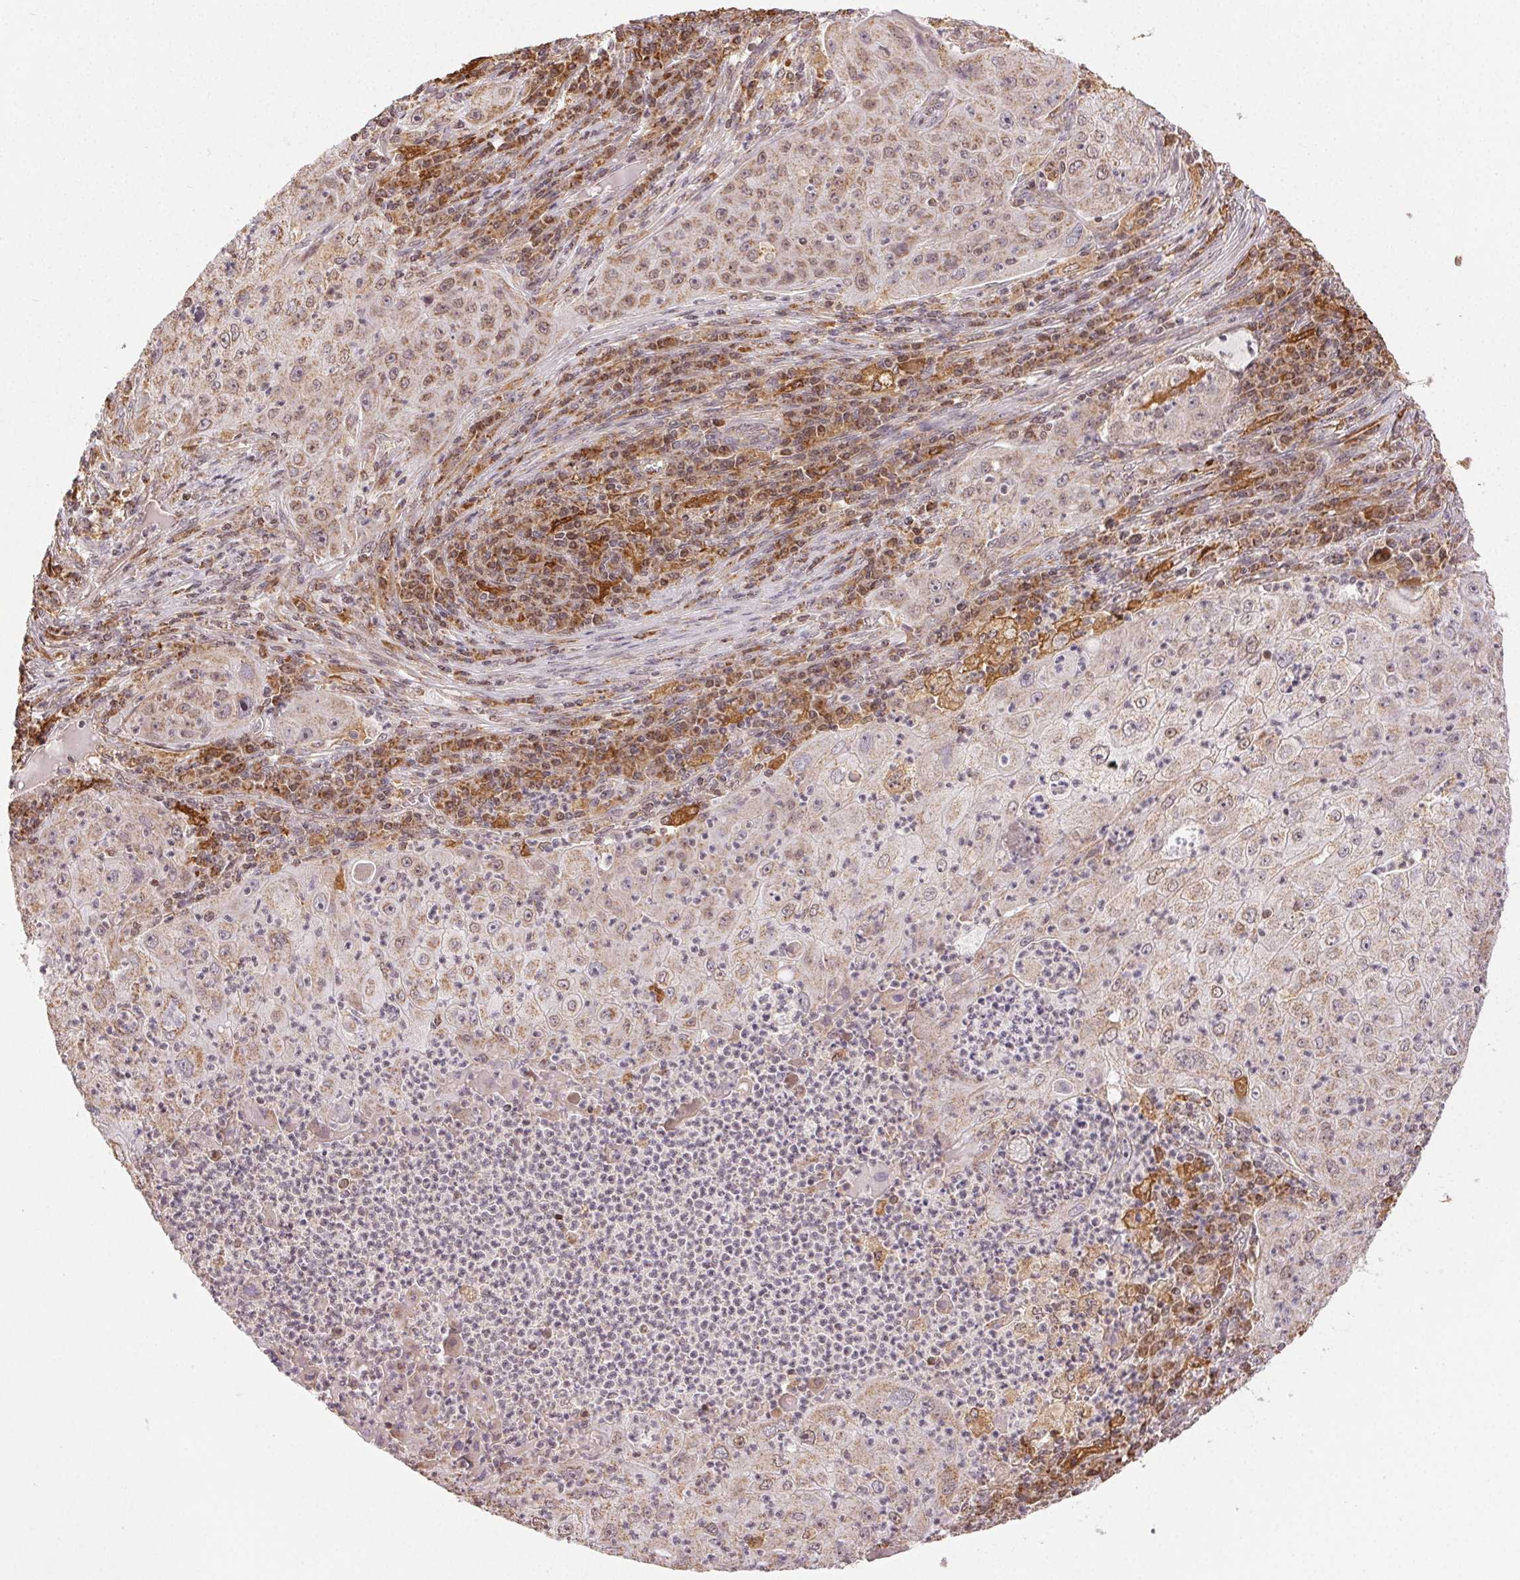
{"staining": {"intensity": "weak", "quantity": "25%-75%", "location": "cytoplasmic/membranous"}, "tissue": "lung cancer", "cell_type": "Tumor cells", "image_type": "cancer", "snomed": [{"axis": "morphology", "description": "Squamous cell carcinoma, NOS"}, {"axis": "topography", "description": "Lung"}], "caption": "An image of human squamous cell carcinoma (lung) stained for a protein exhibits weak cytoplasmic/membranous brown staining in tumor cells.", "gene": "PIWIL4", "patient": {"sex": "female", "age": 59}}